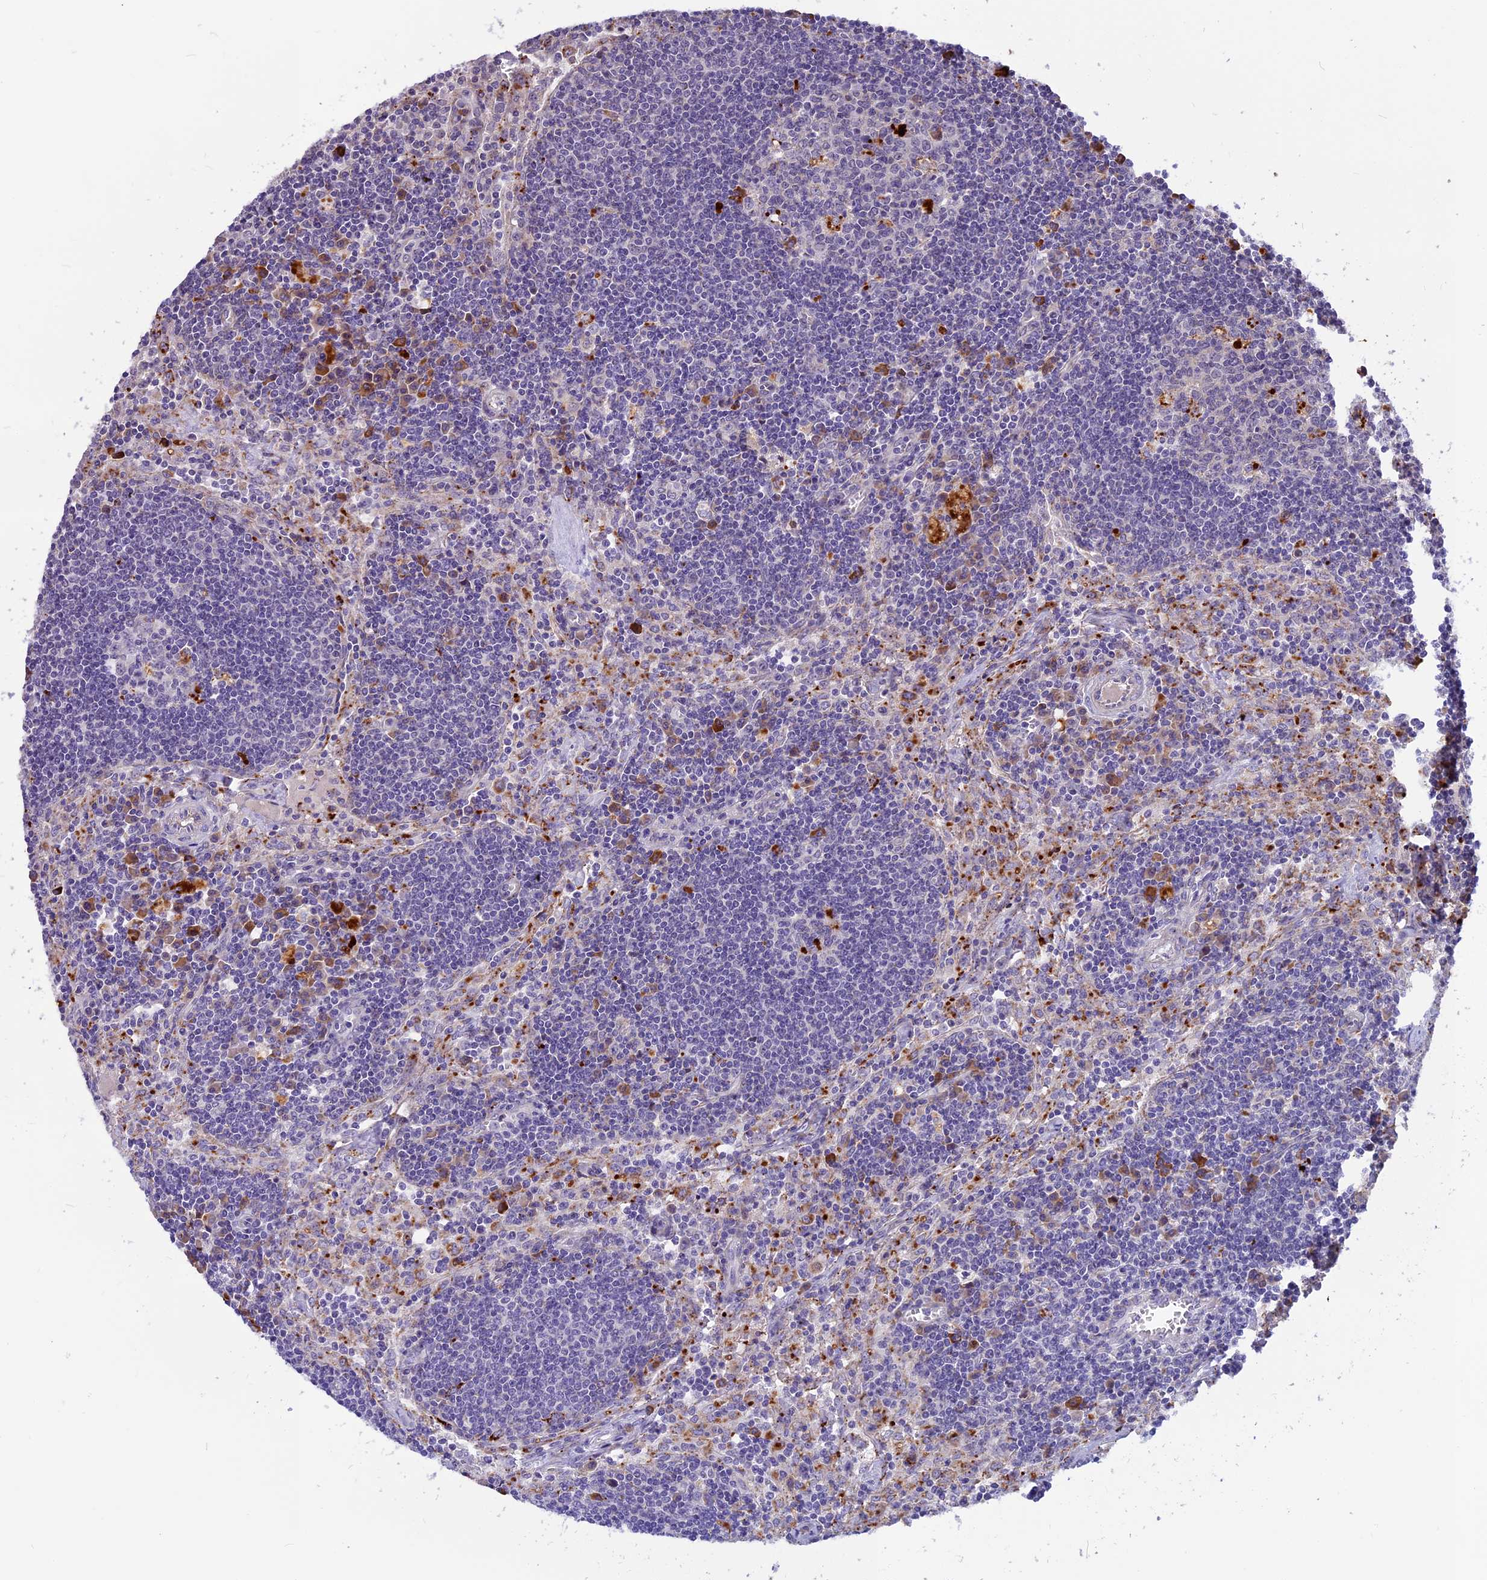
{"staining": {"intensity": "moderate", "quantity": "<25%", "location": "cytoplasmic/membranous"}, "tissue": "lymph node", "cell_type": "Germinal center cells", "image_type": "normal", "snomed": [{"axis": "morphology", "description": "Normal tissue, NOS"}, {"axis": "topography", "description": "Lymph node"}], "caption": "Protein expression by immunohistochemistry (IHC) exhibits moderate cytoplasmic/membranous positivity in approximately <25% of germinal center cells in benign lymph node. (IHC, brightfield microscopy, high magnification).", "gene": "THRSP", "patient": {"sex": "male", "age": 58}}